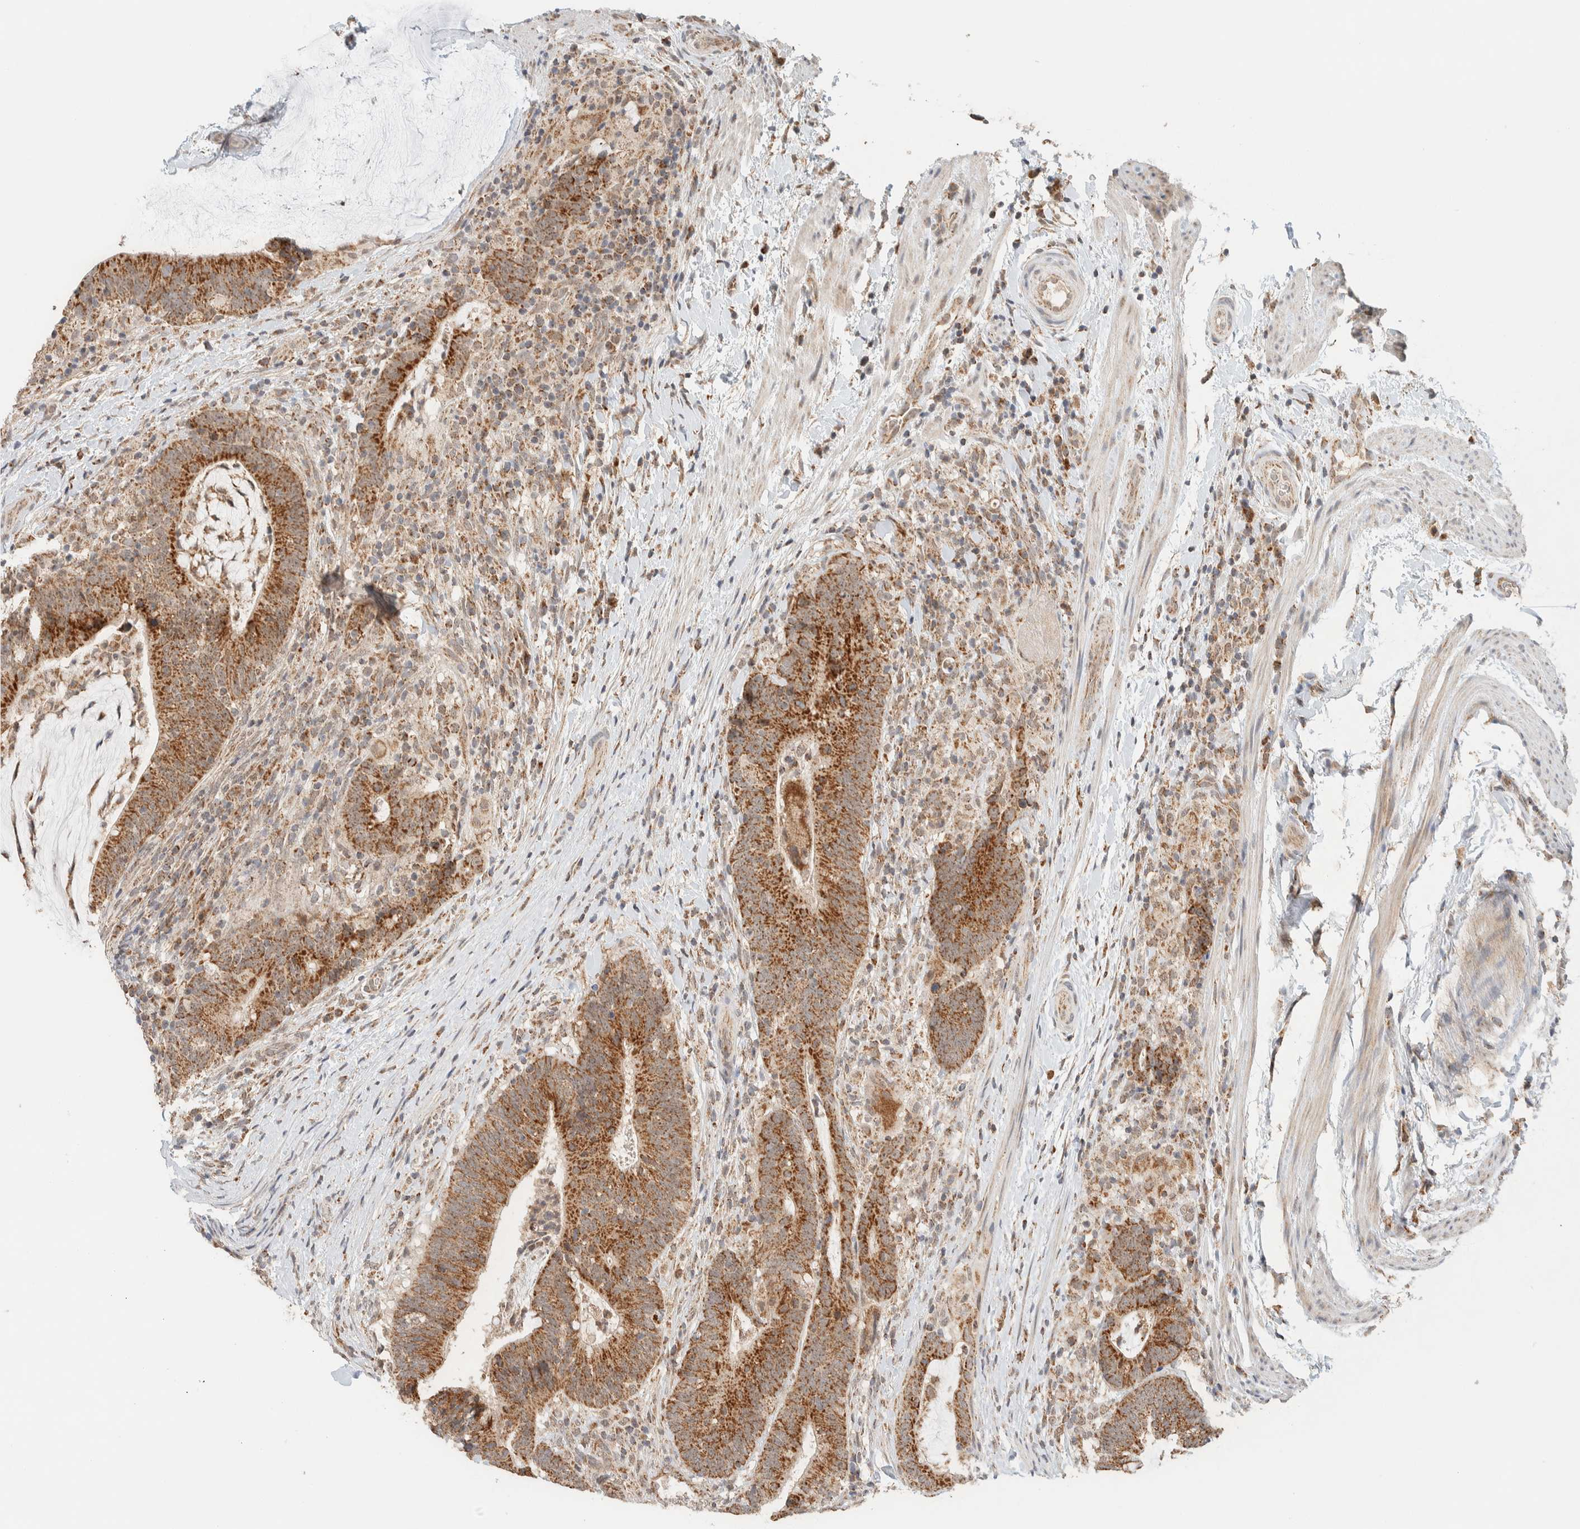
{"staining": {"intensity": "moderate", "quantity": ">75%", "location": "cytoplasmic/membranous"}, "tissue": "colorectal cancer", "cell_type": "Tumor cells", "image_type": "cancer", "snomed": [{"axis": "morphology", "description": "Adenocarcinoma, NOS"}, {"axis": "topography", "description": "Colon"}], "caption": "About >75% of tumor cells in human colorectal cancer show moderate cytoplasmic/membranous protein positivity as visualized by brown immunohistochemical staining.", "gene": "MRPL41", "patient": {"sex": "female", "age": 66}}